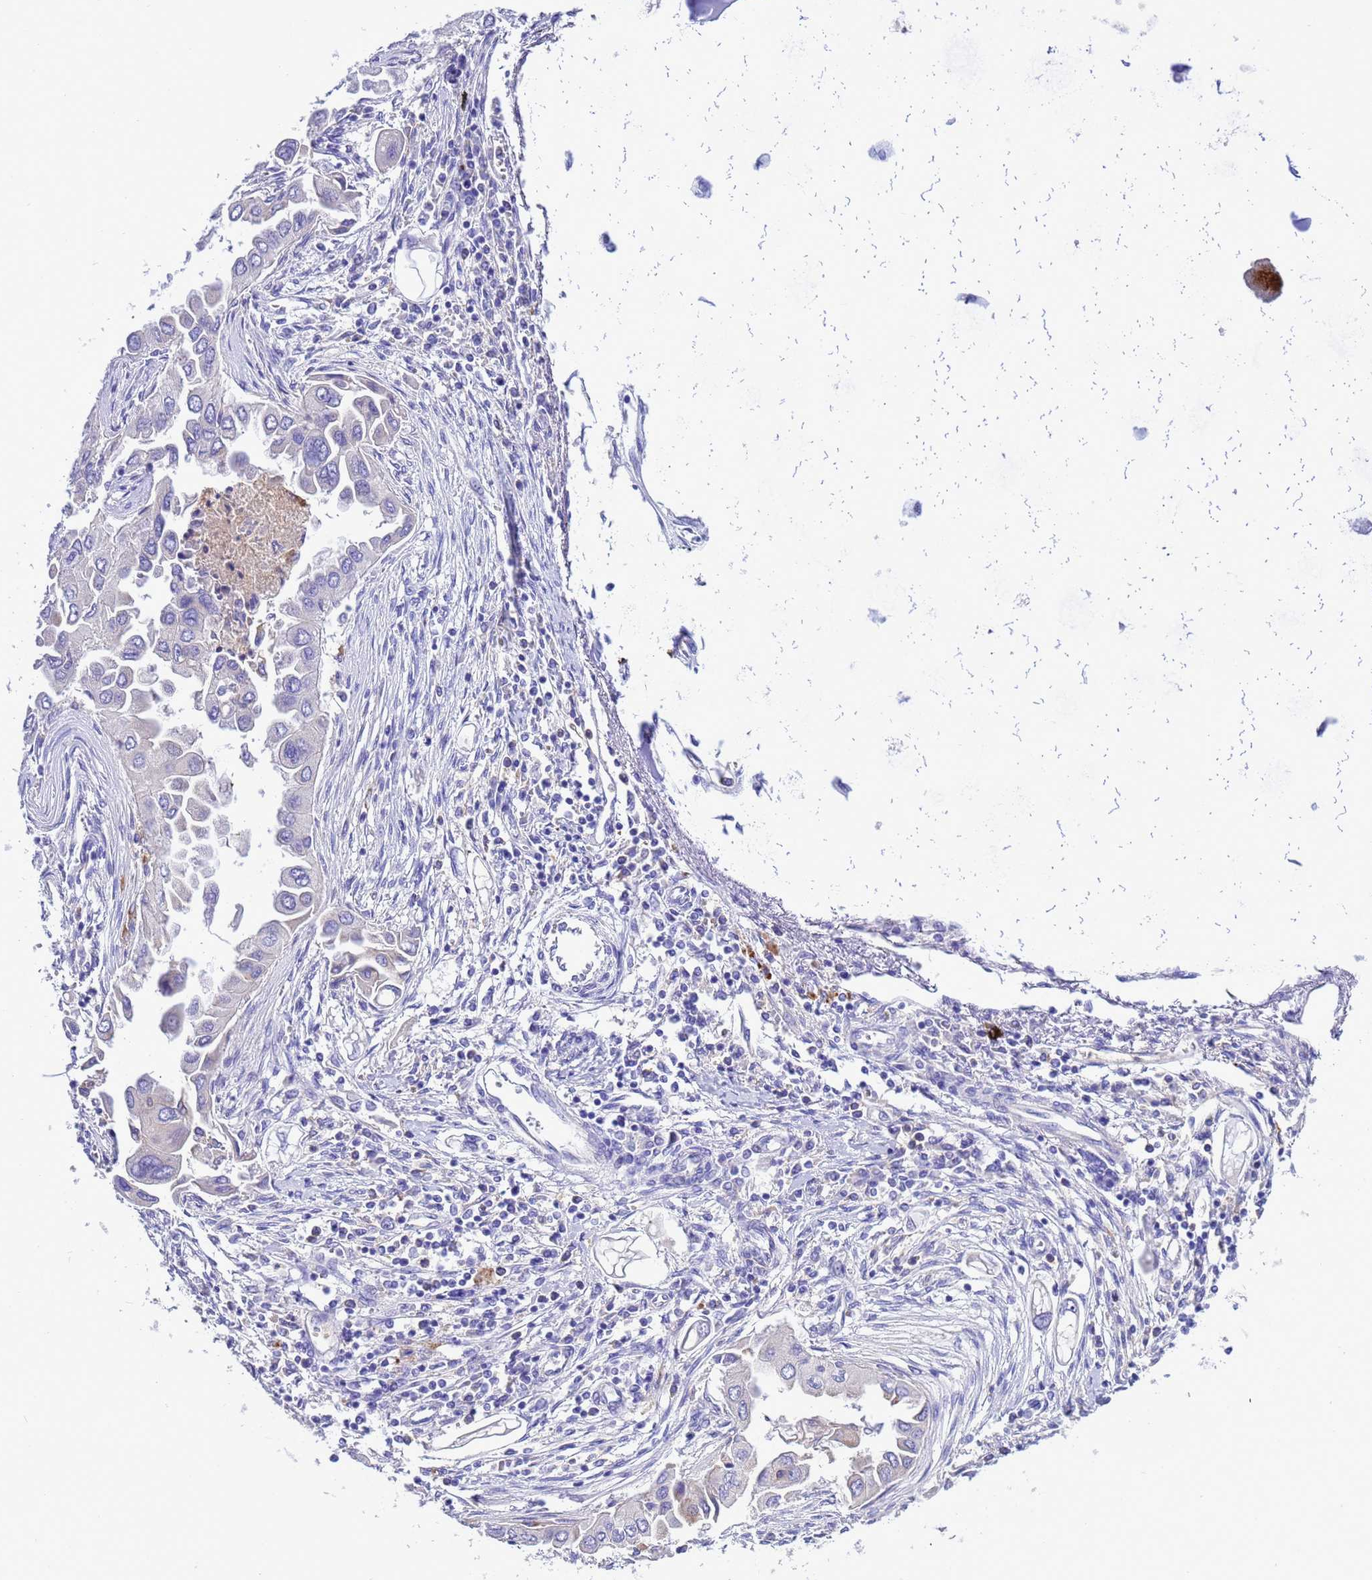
{"staining": {"intensity": "negative", "quantity": "none", "location": "none"}, "tissue": "lung cancer", "cell_type": "Tumor cells", "image_type": "cancer", "snomed": [{"axis": "morphology", "description": "Adenocarcinoma, NOS"}, {"axis": "topography", "description": "Lung"}], "caption": "IHC image of adenocarcinoma (lung) stained for a protein (brown), which shows no positivity in tumor cells.", "gene": "KICS2", "patient": {"sex": "female", "age": 76}}